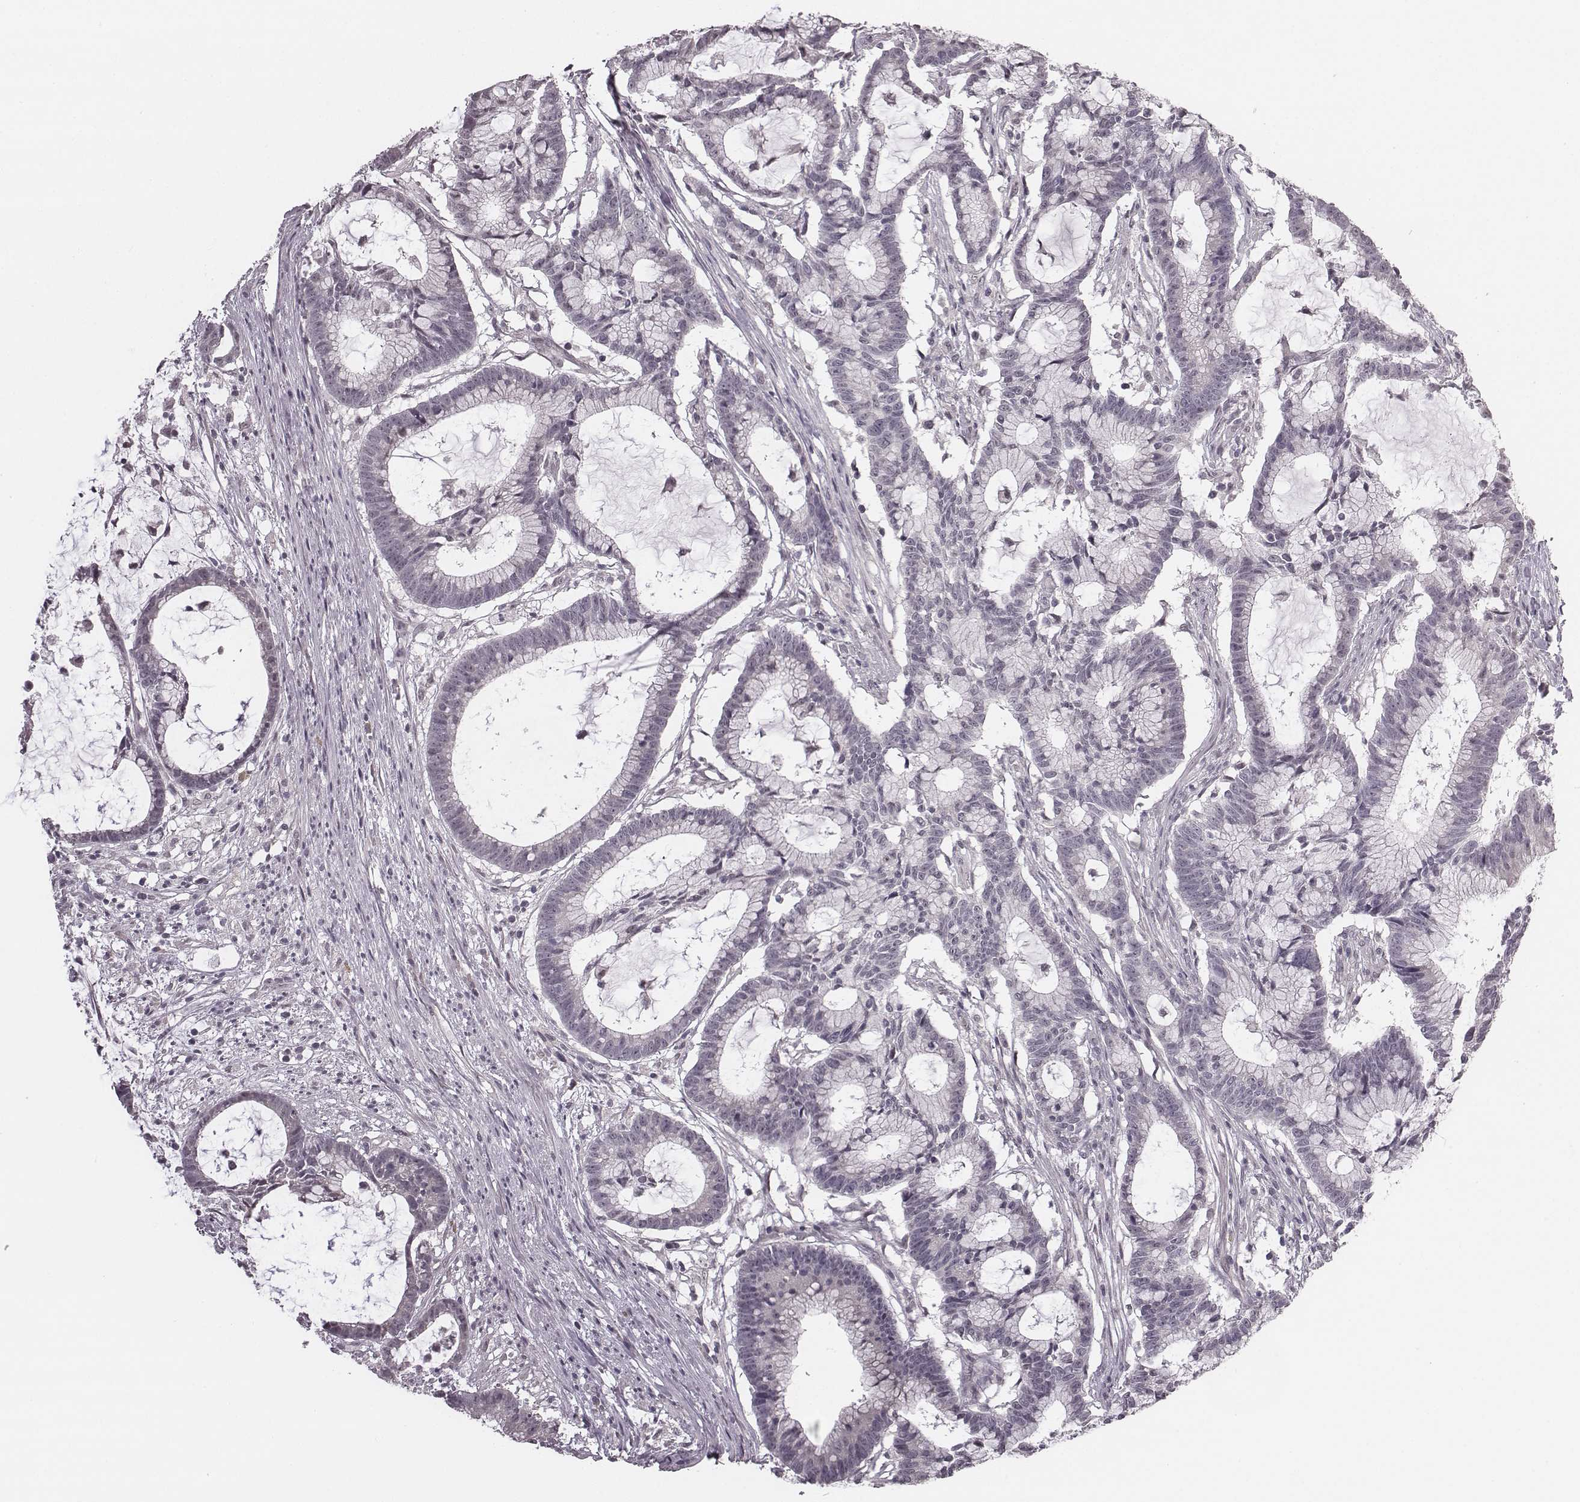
{"staining": {"intensity": "negative", "quantity": "none", "location": "none"}, "tissue": "colorectal cancer", "cell_type": "Tumor cells", "image_type": "cancer", "snomed": [{"axis": "morphology", "description": "Adenocarcinoma, NOS"}, {"axis": "topography", "description": "Colon"}], "caption": "The immunohistochemistry (IHC) histopathology image has no significant positivity in tumor cells of colorectal cancer tissue.", "gene": "RPGRIP1", "patient": {"sex": "female", "age": 78}}